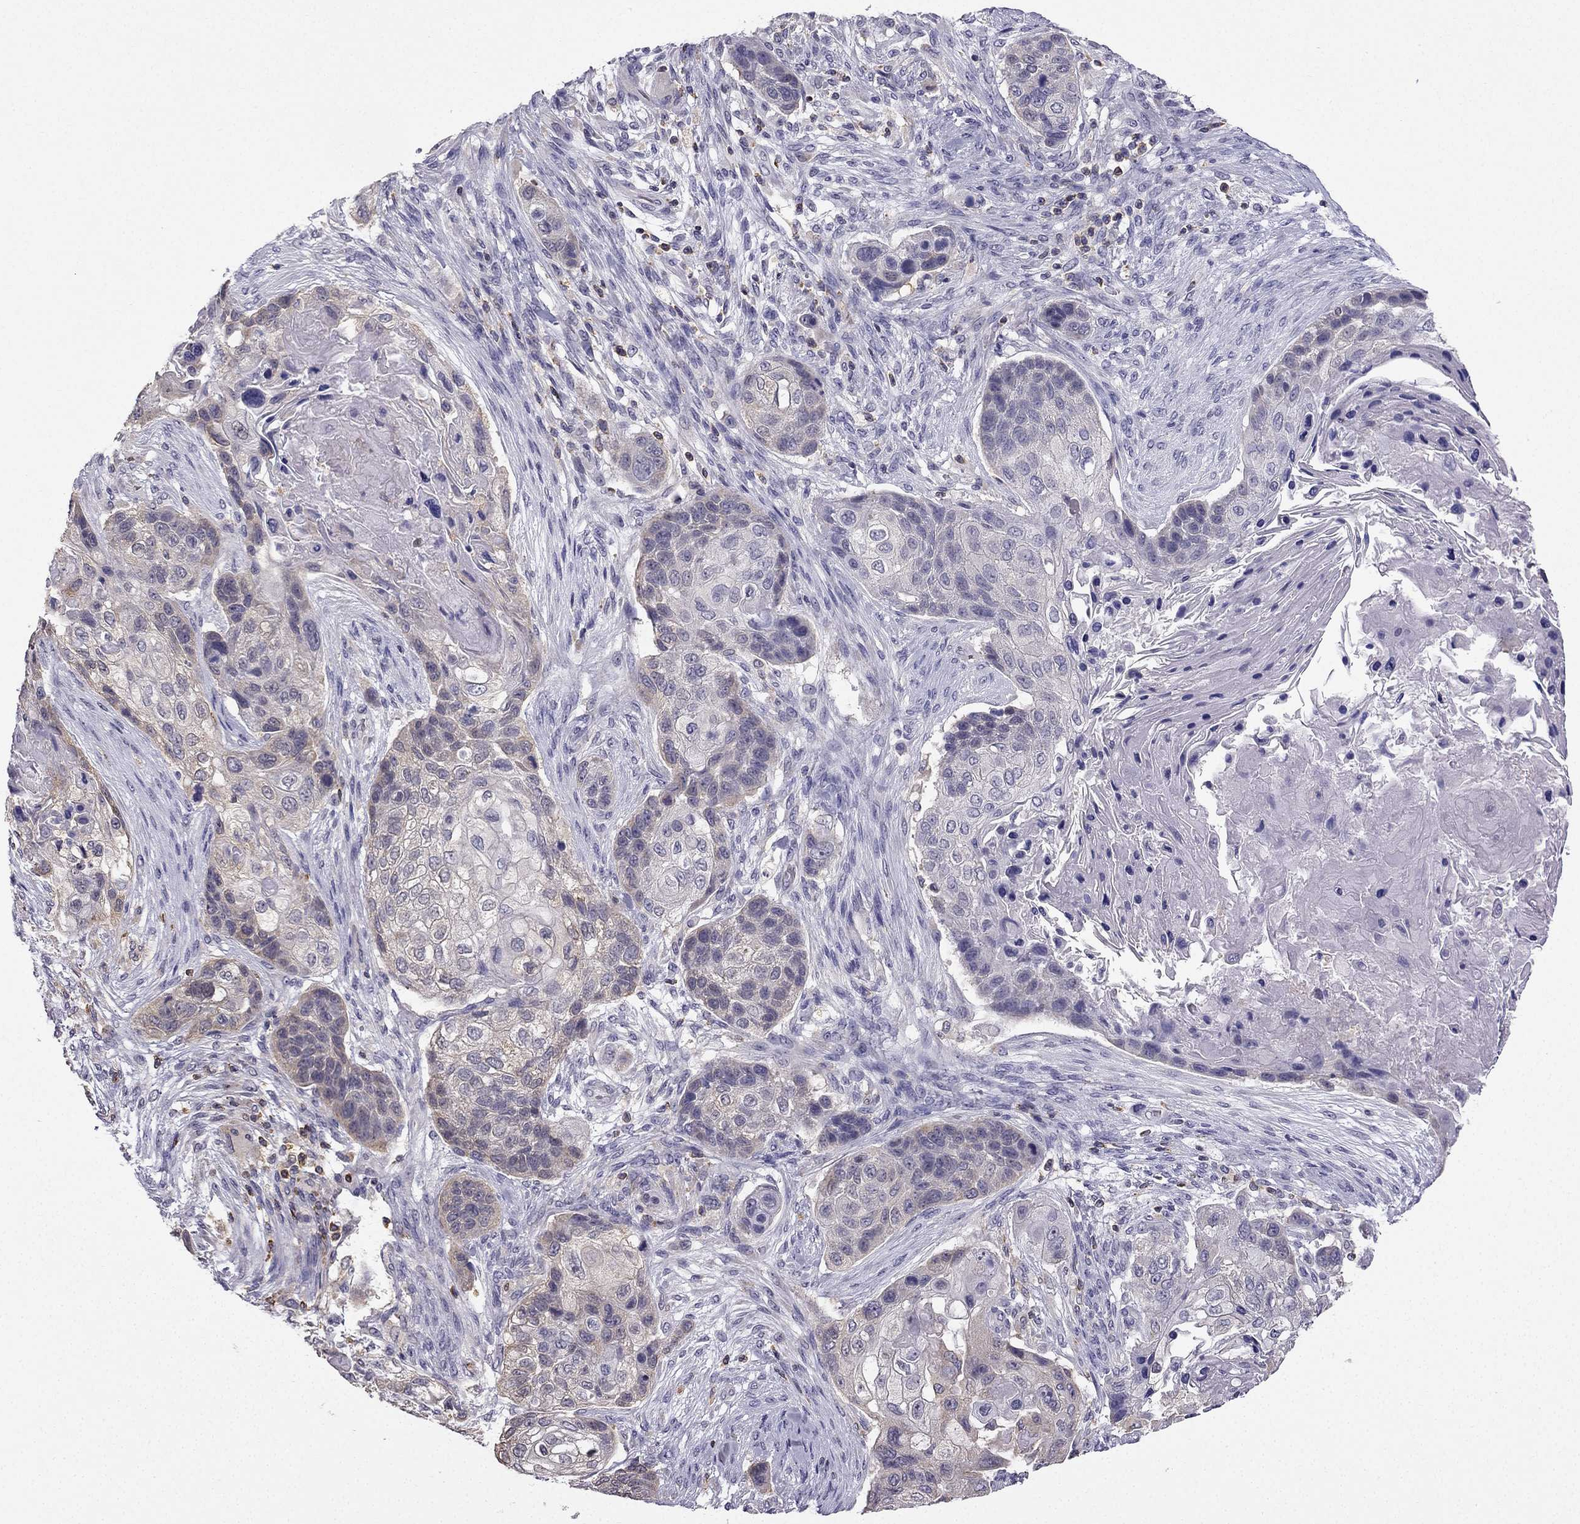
{"staining": {"intensity": "weak", "quantity": "25%-75%", "location": "cytoplasmic/membranous"}, "tissue": "lung cancer", "cell_type": "Tumor cells", "image_type": "cancer", "snomed": [{"axis": "morphology", "description": "Squamous cell carcinoma, NOS"}, {"axis": "topography", "description": "Lung"}], "caption": "Immunohistochemistry (IHC) staining of lung squamous cell carcinoma, which shows low levels of weak cytoplasmic/membranous expression in approximately 25%-75% of tumor cells indicating weak cytoplasmic/membranous protein expression. The staining was performed using DAB (3,3'-diaminobenzidine) (brown) for protein detection and nuclei were counterstained in hematoxylin (blue).", "gene": "CCK", "patient": {"sex": "male", "age": 69}}